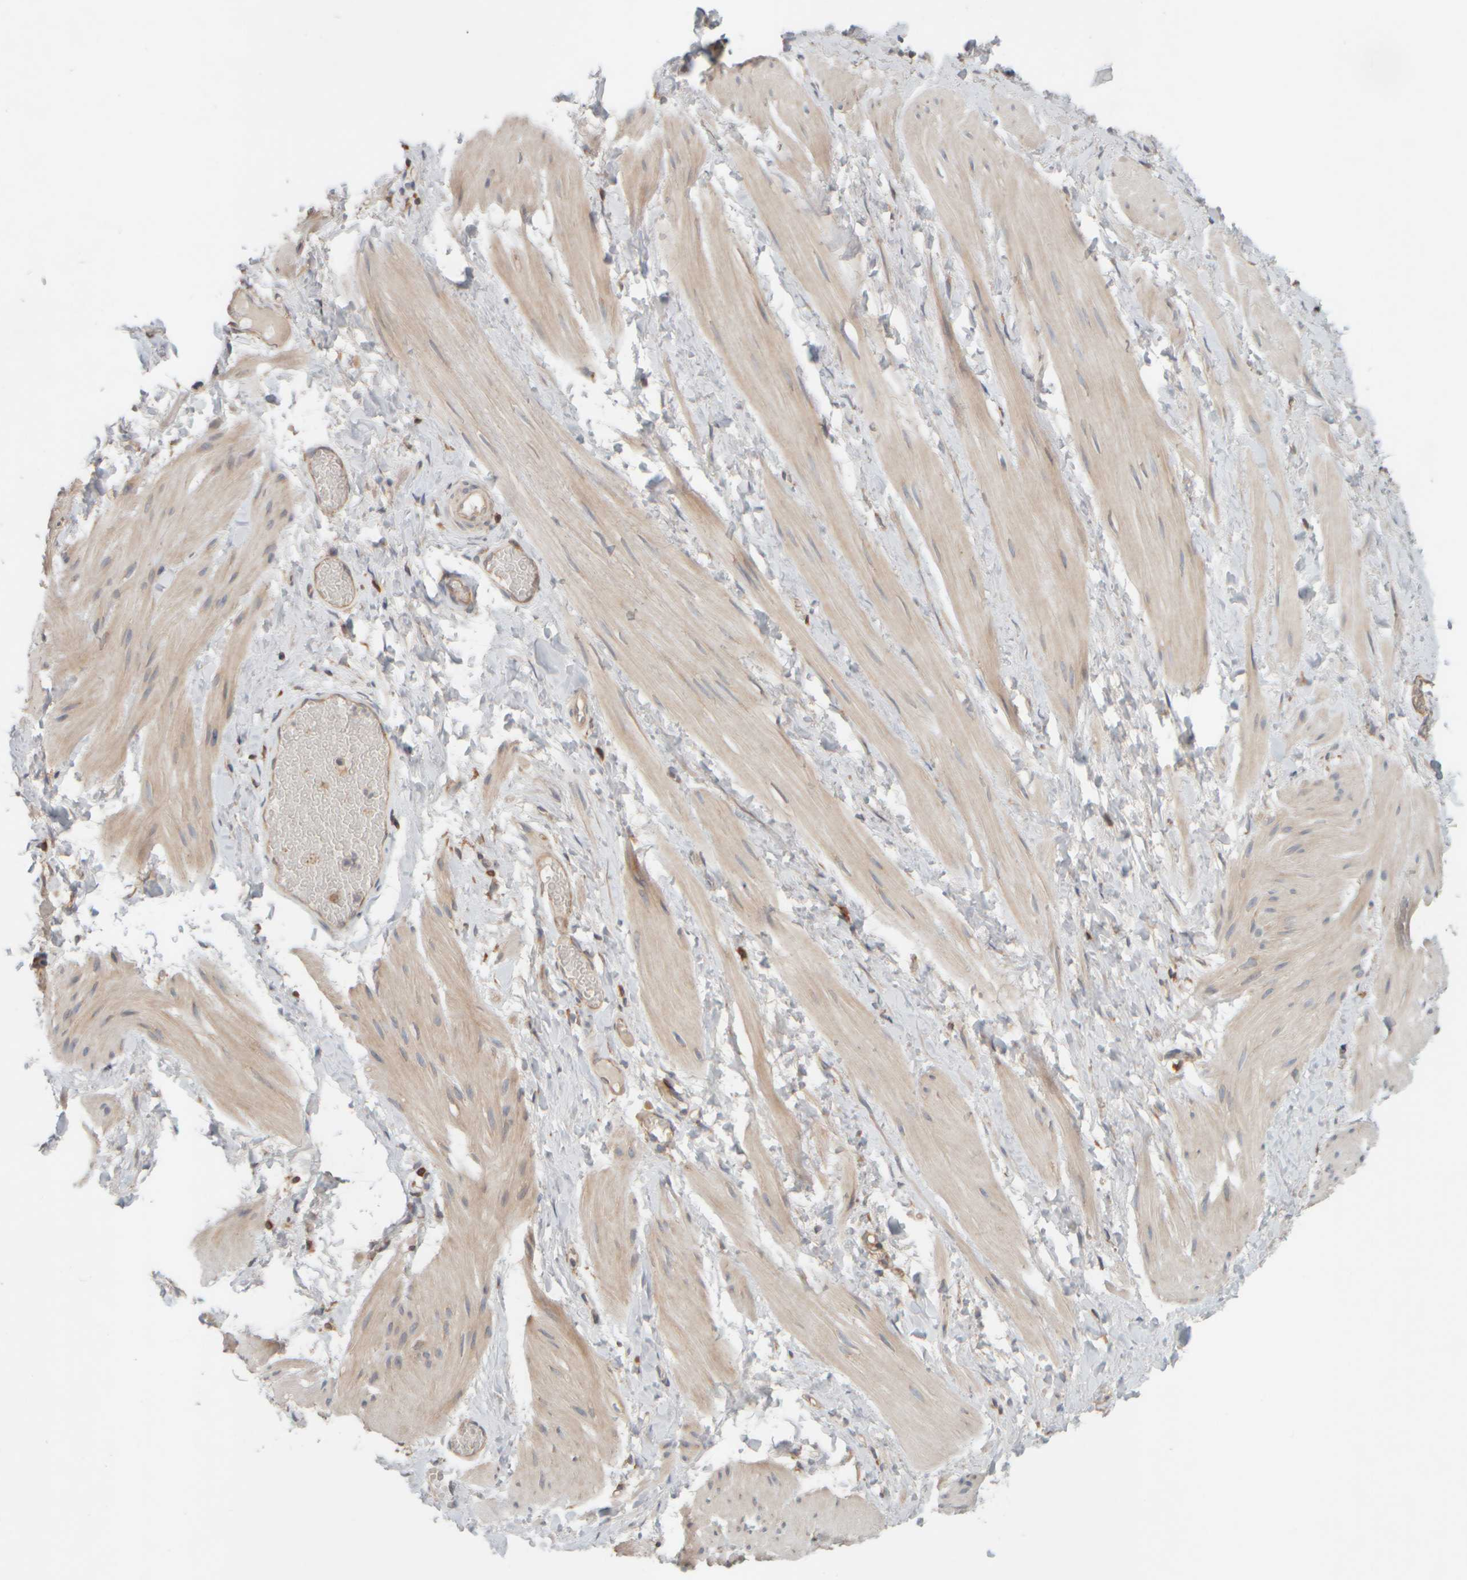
{"staining": {"intensity": "weak", "quantity": "<25%", "location": "cytoplasmic/membranous"}, "tissue": "smooth muscle", "cell_type": "Smooth muscle cells", "image_type": "normal", "snomed": [{"axis": "morphology", "description": "Normal tissue, NOS"}, {"axis": "topography", "description": "Smooth muscle"}], "caption": "Smooth muscle cells show no significant protein staining in unremarkable smooth muscle. (Brightfield microscopy of DAB immunohistochemistry at high magnification).", "gene": "EIF2B3", "patient": {"sex": "male", "age": 16}}